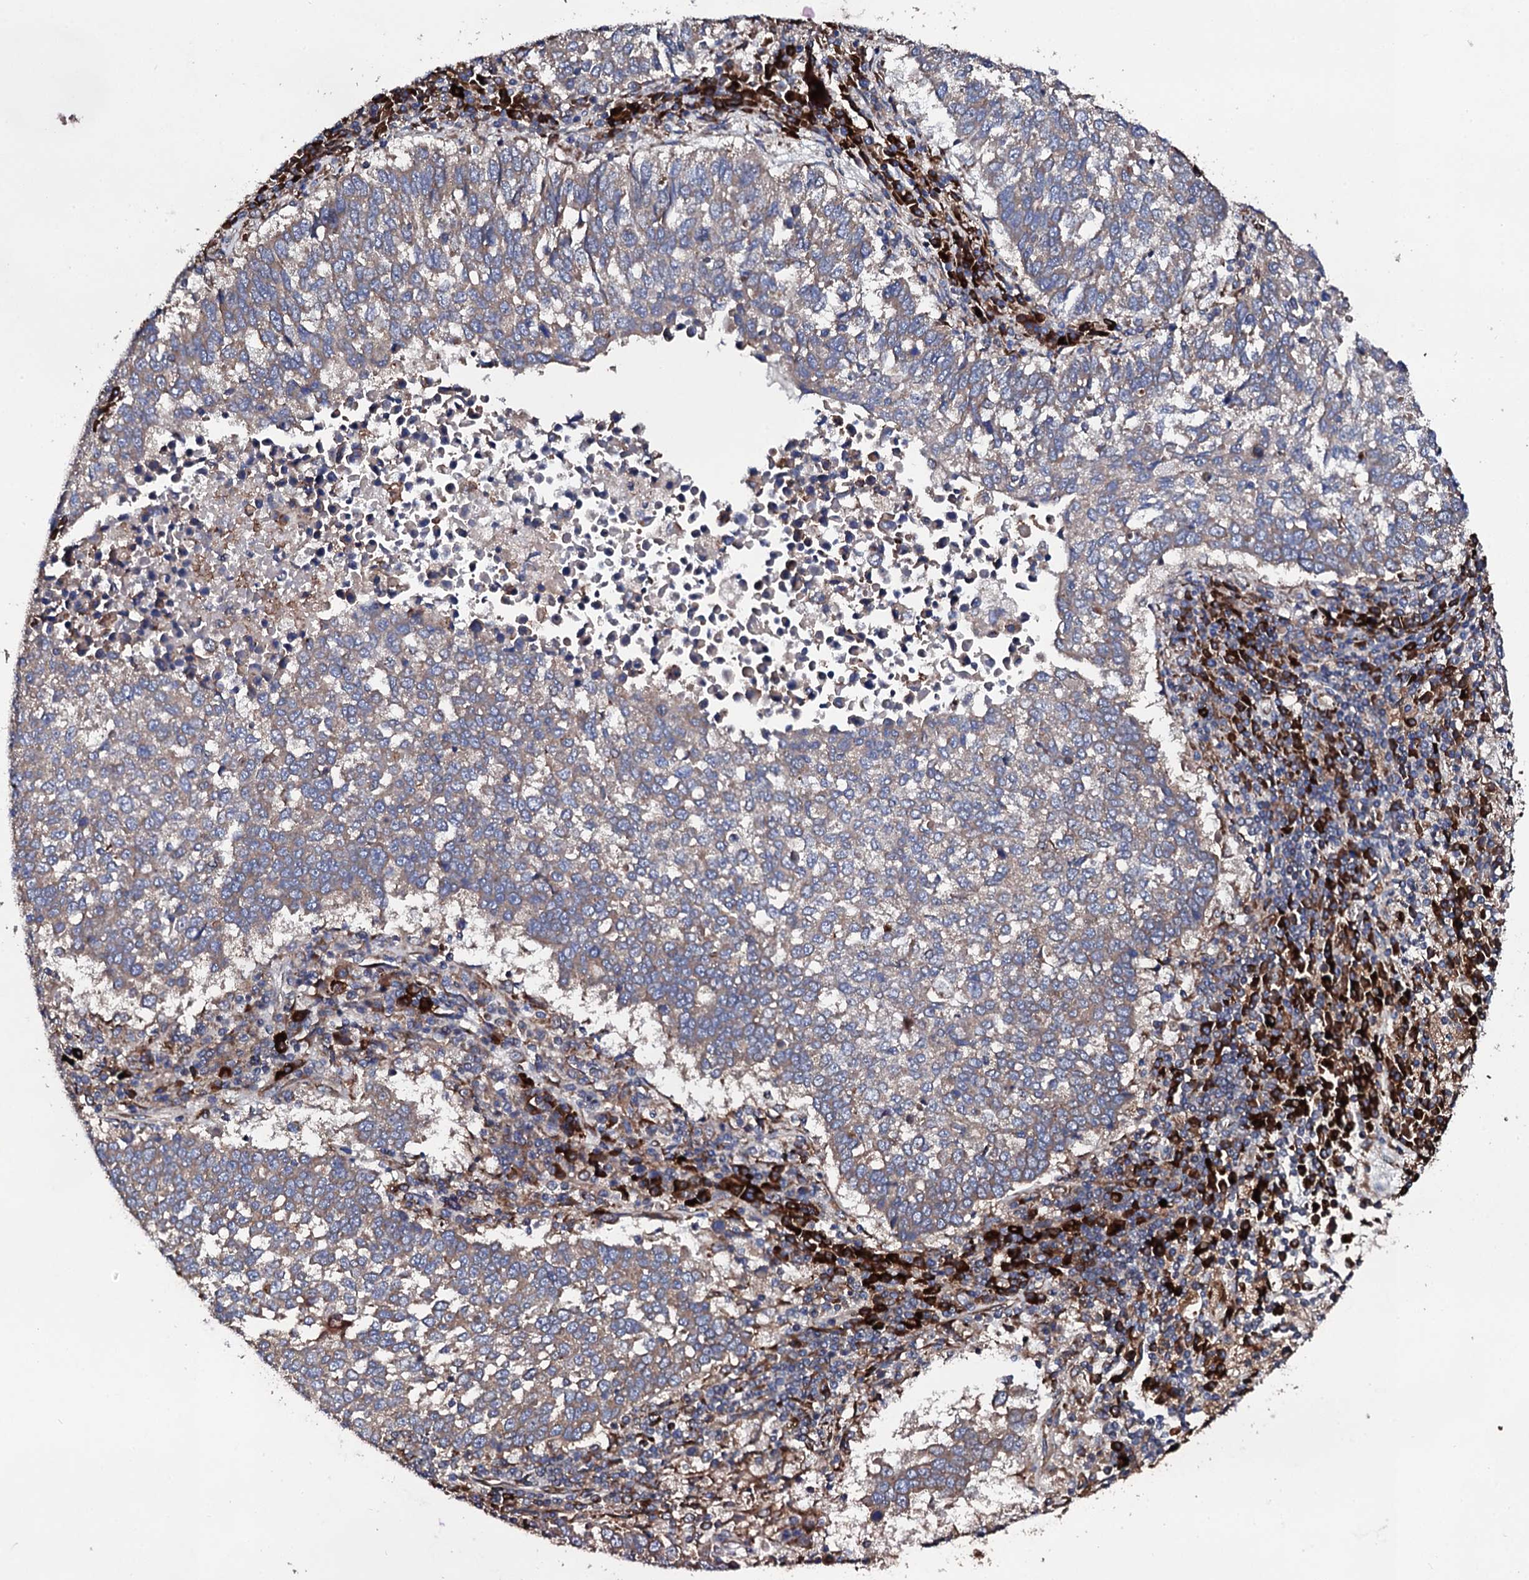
{"staining": {"intensity": "weak", "quantity": "25%-75%", "location": "cytoplasmic/membranous"}, "tissue": "lung cancer", "cell_type": "Tumor cells", "image_type": "cancer", "snomed": [{"axis": "morphology", "description": "Squamous cell carcinoma, NOS"}, {"axis": "topography", "description": "Lung"}], "caption": "Human squamous cell carcinoma (lung) stained with a protein marker shows weak staining in tumor cells.", "gene": "LIPT2", "patient": {"sex": "male", "age": 73}}